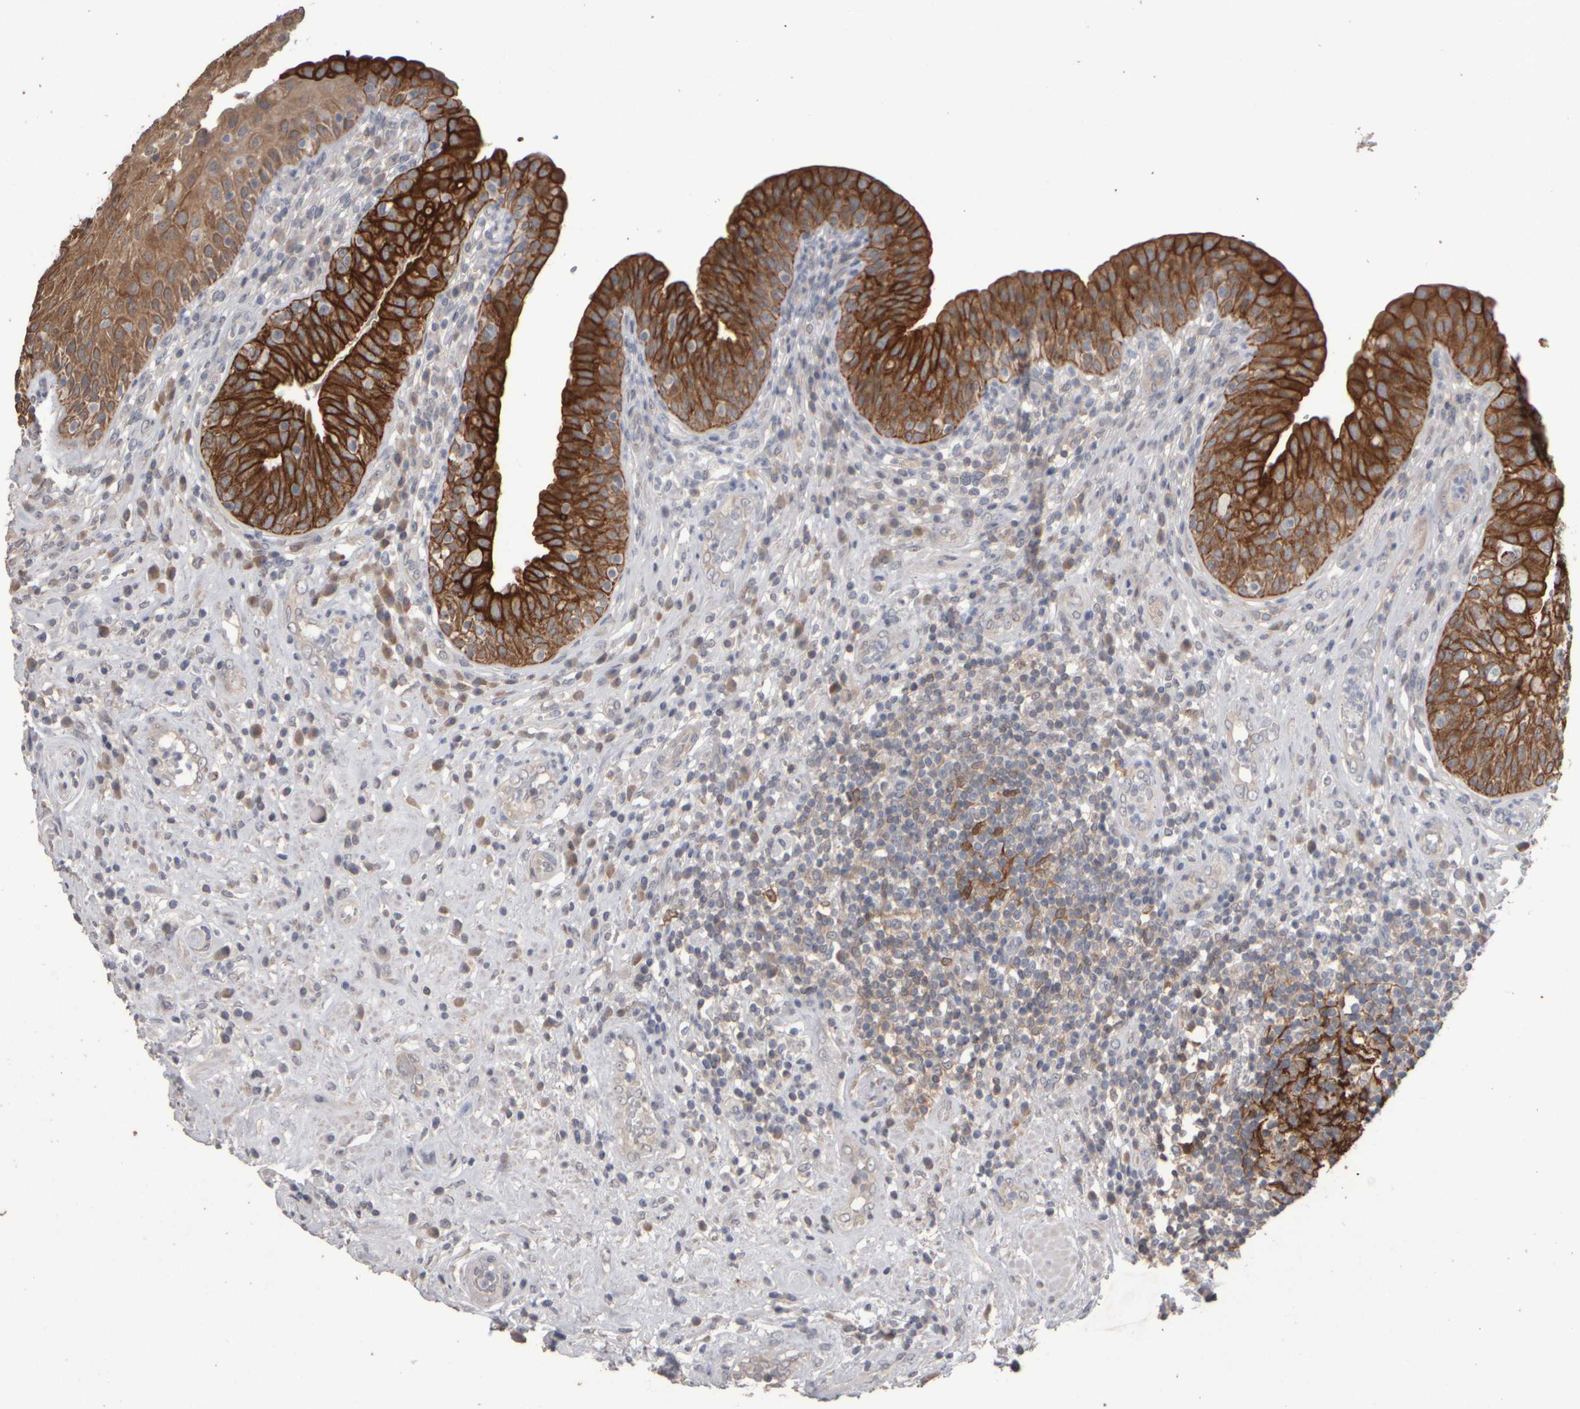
{"staining": {"intensity": "strong", "quantity": ">75%", "location": "cytoplasmic/membranous"}, "tissue": "urinary bladder", "cell_type": "Urothelial cells", "image_type": "normal", "snomed": [{"axis": "morphology", "description": "Normal tissue, NOS"}, {"axis": "topography", "description": "Urinary bladder"}], "caption": "Urinary bladder stained with DAB (3,3'-diaminobenzidine) immunohistochemistry (IHC) reveals high levels of strong cytoplasmic/membranous positivity in about >75% of urothelial cells.", "gene": "EPHX2", "patient": {"sex": "female", "age": 62}}